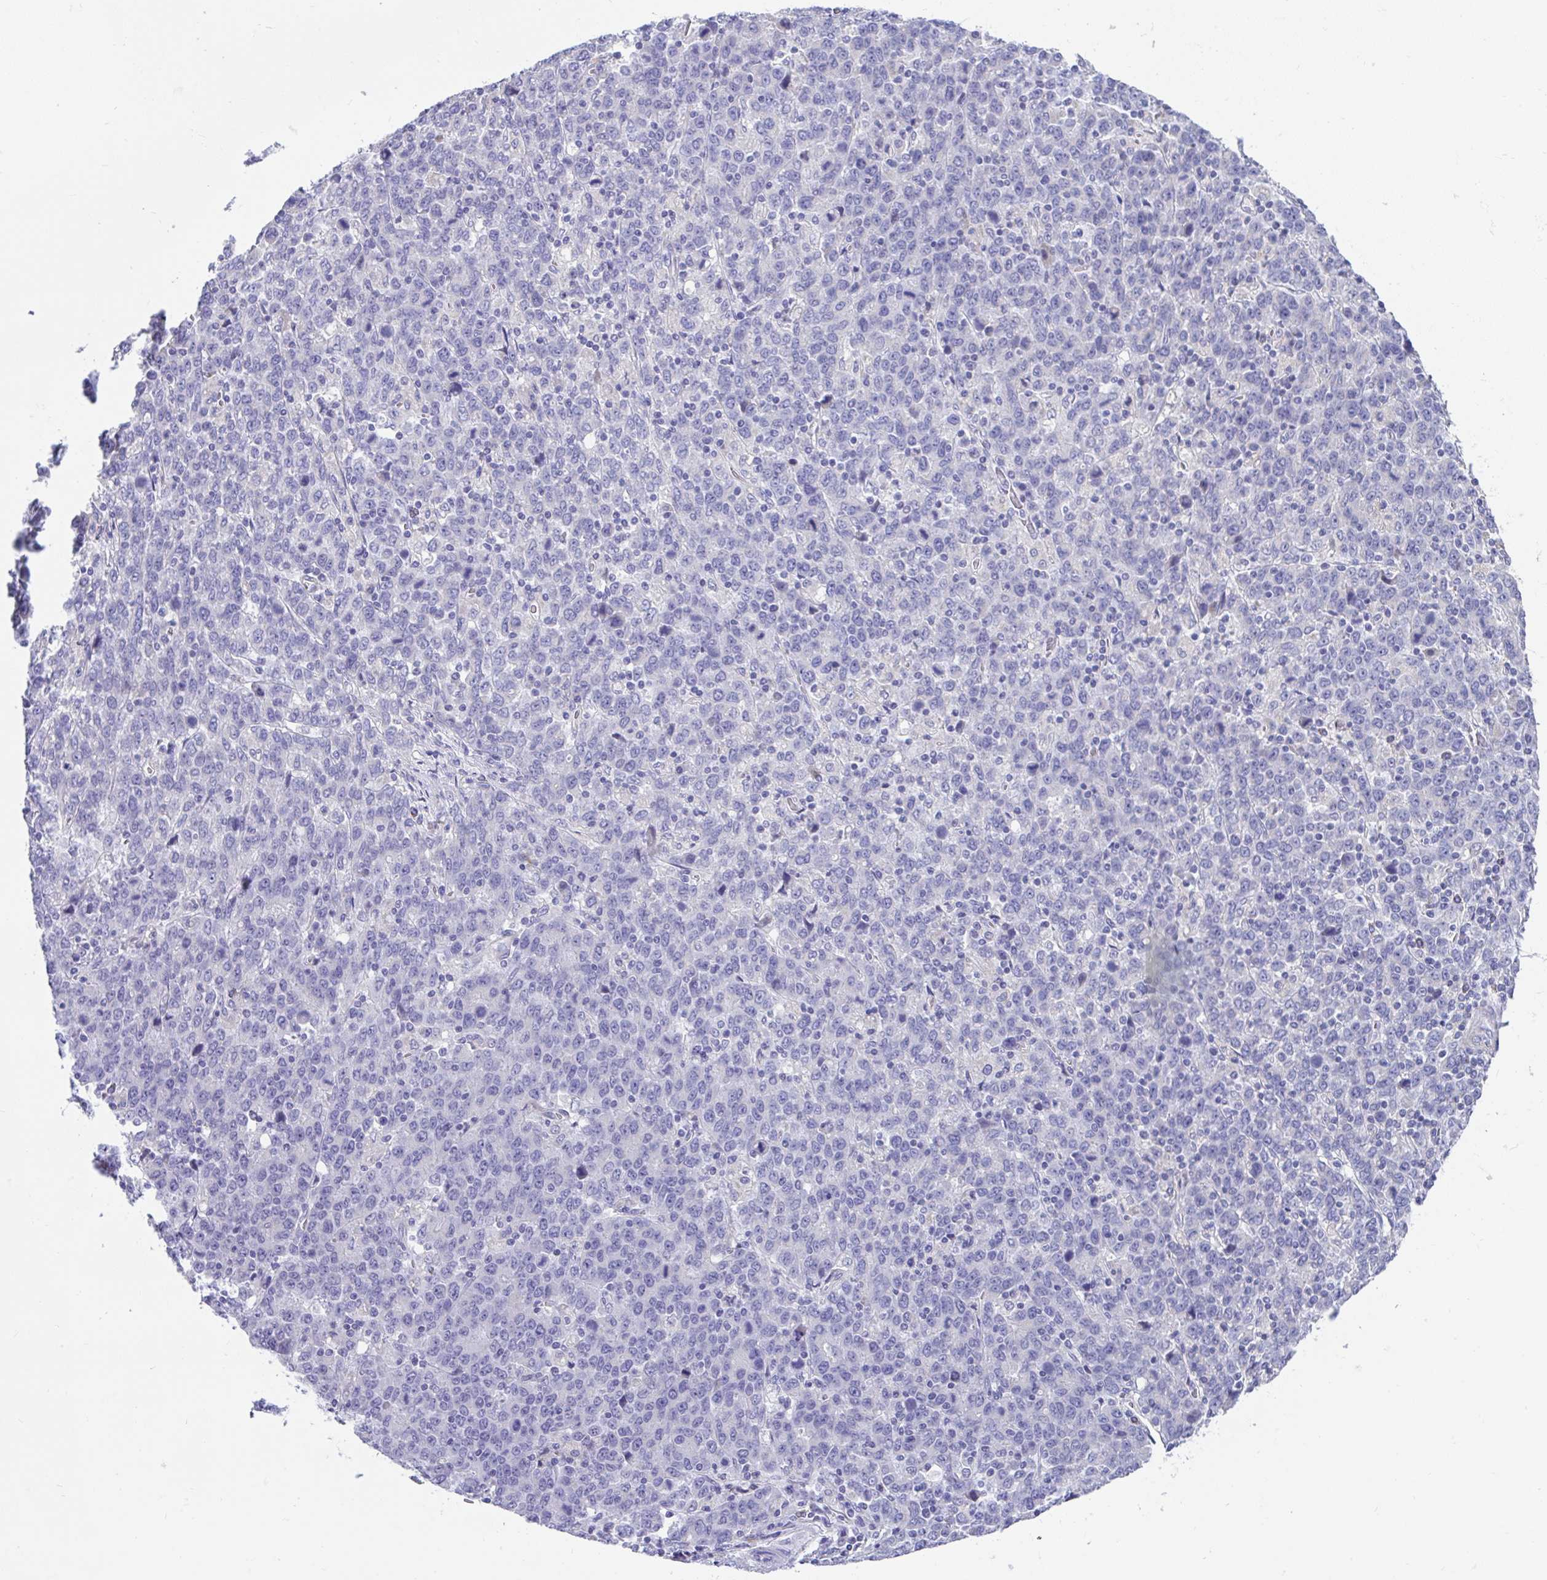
{"staining": {"intensity": "negative", "quantity": "none", "location": "none"}, "tissue": "stomach cancer", "cell_type": "Tumor cells", "image_type": "cancer", "snomed": [{"axis": "morphology", "description": "Adenocarcinoma, NOS"}, {"axis": "topography", "description": "Stomach, upper"}], "caption": "Image shows no significant protein positivity in tumor cells of stomach cancer.", "gene": "CCSAP", "patient": {"sex": "male", "age": 69}}